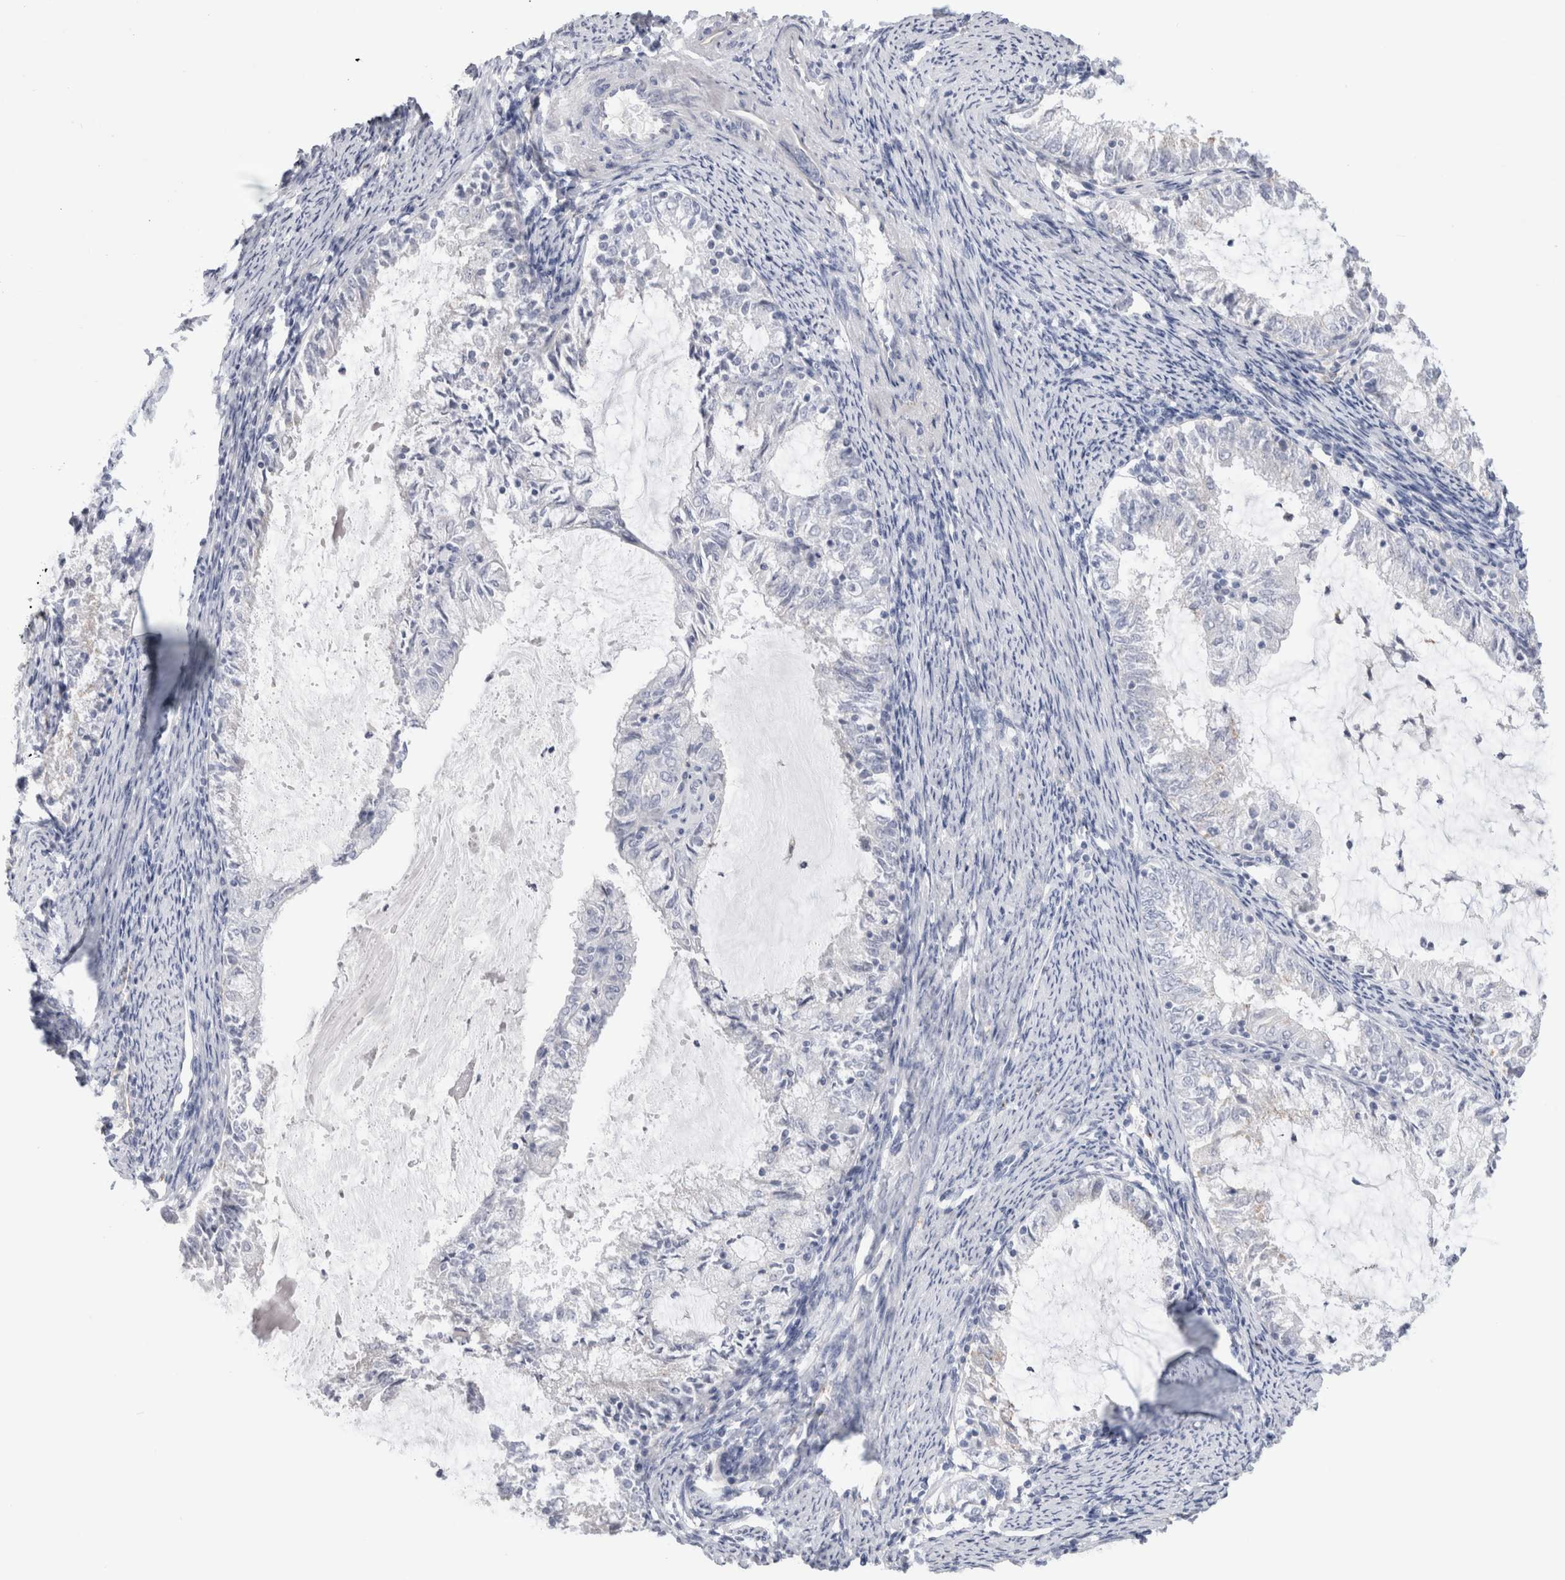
{"staining": {"intensity": "negative", "quantity": "none", "location": "none"}, "tissue": "endometrial cancer", "cell_type": "Tumor cells", "image_type": "cancer", "snomed": [{"axis": "morphology", "description": "Adenocarcinoma, NOS"}, {"axis": "topography", "description": "Endometrium"}], "caption": "High magnification brightfield microscopy of adenocarcinoma (endometrial) stained with DAB (brown) and counterstained with hematoxylin (blue): tumor cells show no significant positivity. Nuclei are stained in blue.", "gene": "ANKMY1", "patient": {"sex": "female", "age": 57}}